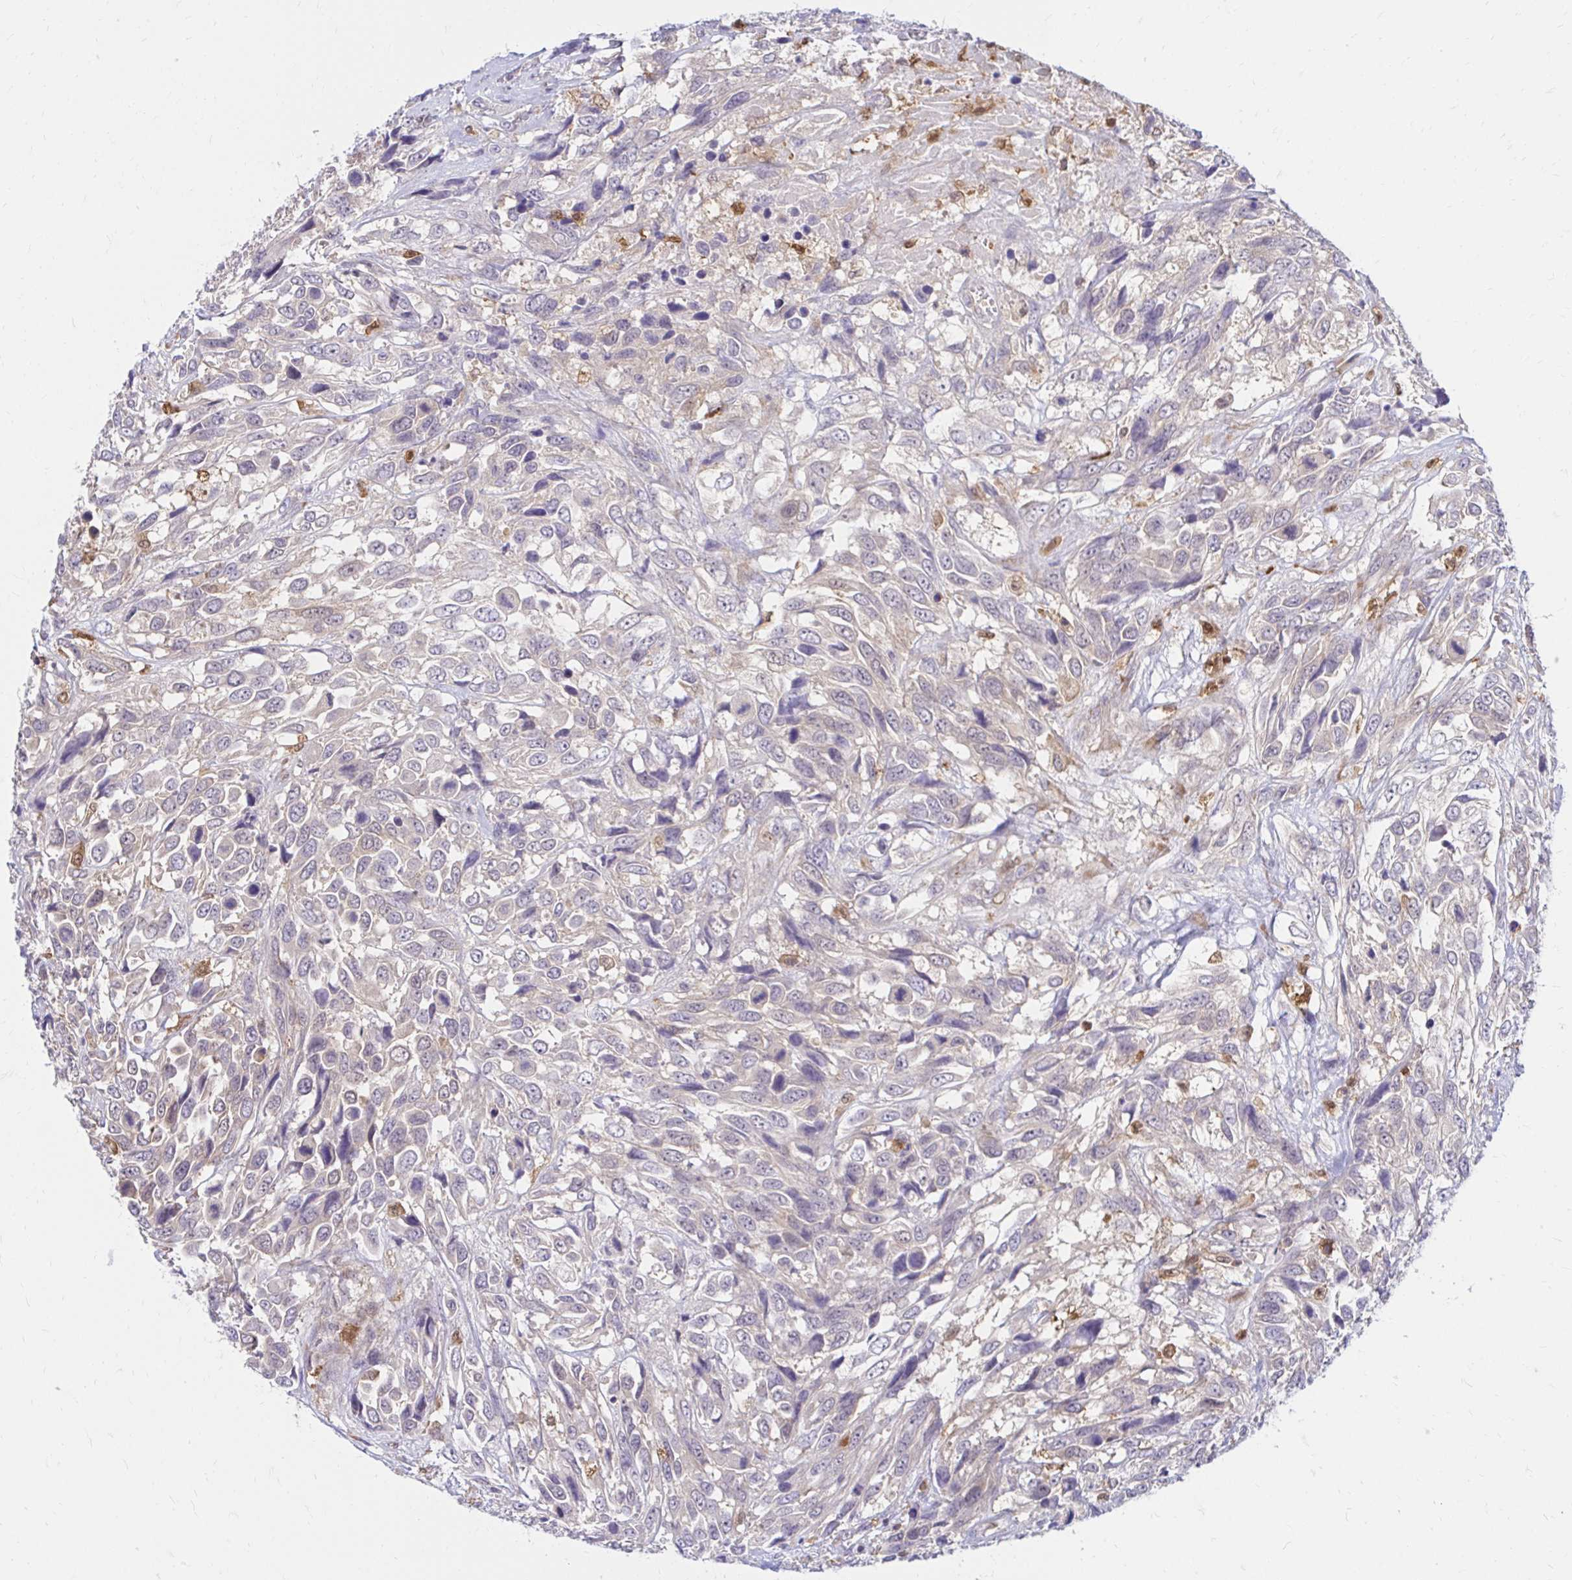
{"staining": {"intensity": "negative", "quantity": "none", "location": "none"}, "tissue": "urothelial cancer", "cell_type": "Tumor cells", "image_type": "cancer", "snomed": [{"axis": "morphology", "description": "Urothelial carcinoma, High grade"}, {"axis": "topography", "description": "Urinary bladder"}], "caption": "Tumor cells are negative for protein expression in human urothelial cancer. (DAB immunohistochemistry, high magnification).", "gene": "PYCARD", "patient": {"sex": "female", "age": 70}}